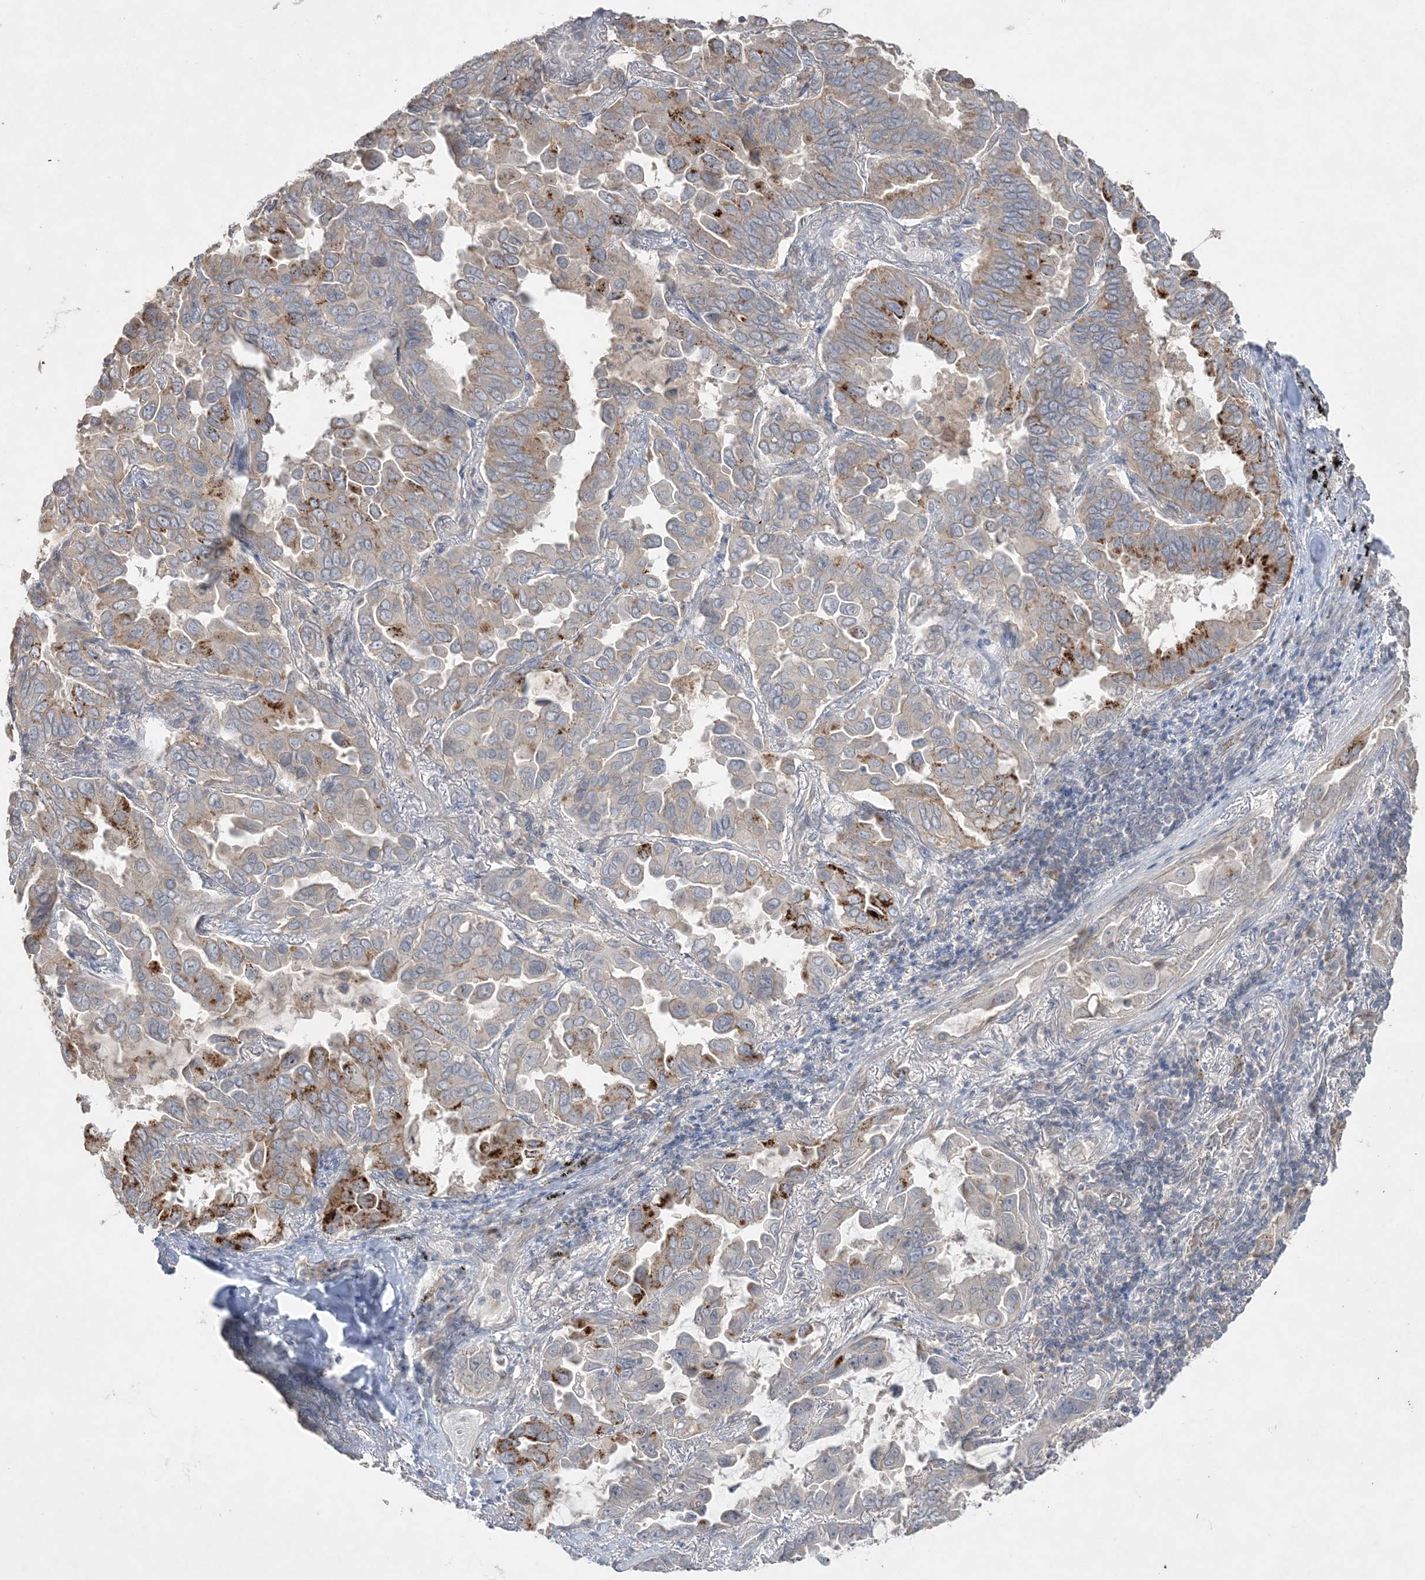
{"staining": {"intensity": "moderate", "quantity": "<25%", "location": "cytoplasmic/membranous"}, "tissue": "lung cancer", "cell_type": "Tumor cells", "image_type": "cancer", "snomed": [{"axis": "morphology", "description": "Adenocarcinoma, NOS"}, {"axis": "topography", "description": "Lung"}], "caption": "The immunohistochemical stain highlights moderate cytoplasmic/membranous expression in tumor cells of lung adenocarcinoma tissue.", "gene": "SH3BP4", "patient": {"sex": "male", "age": 64}}